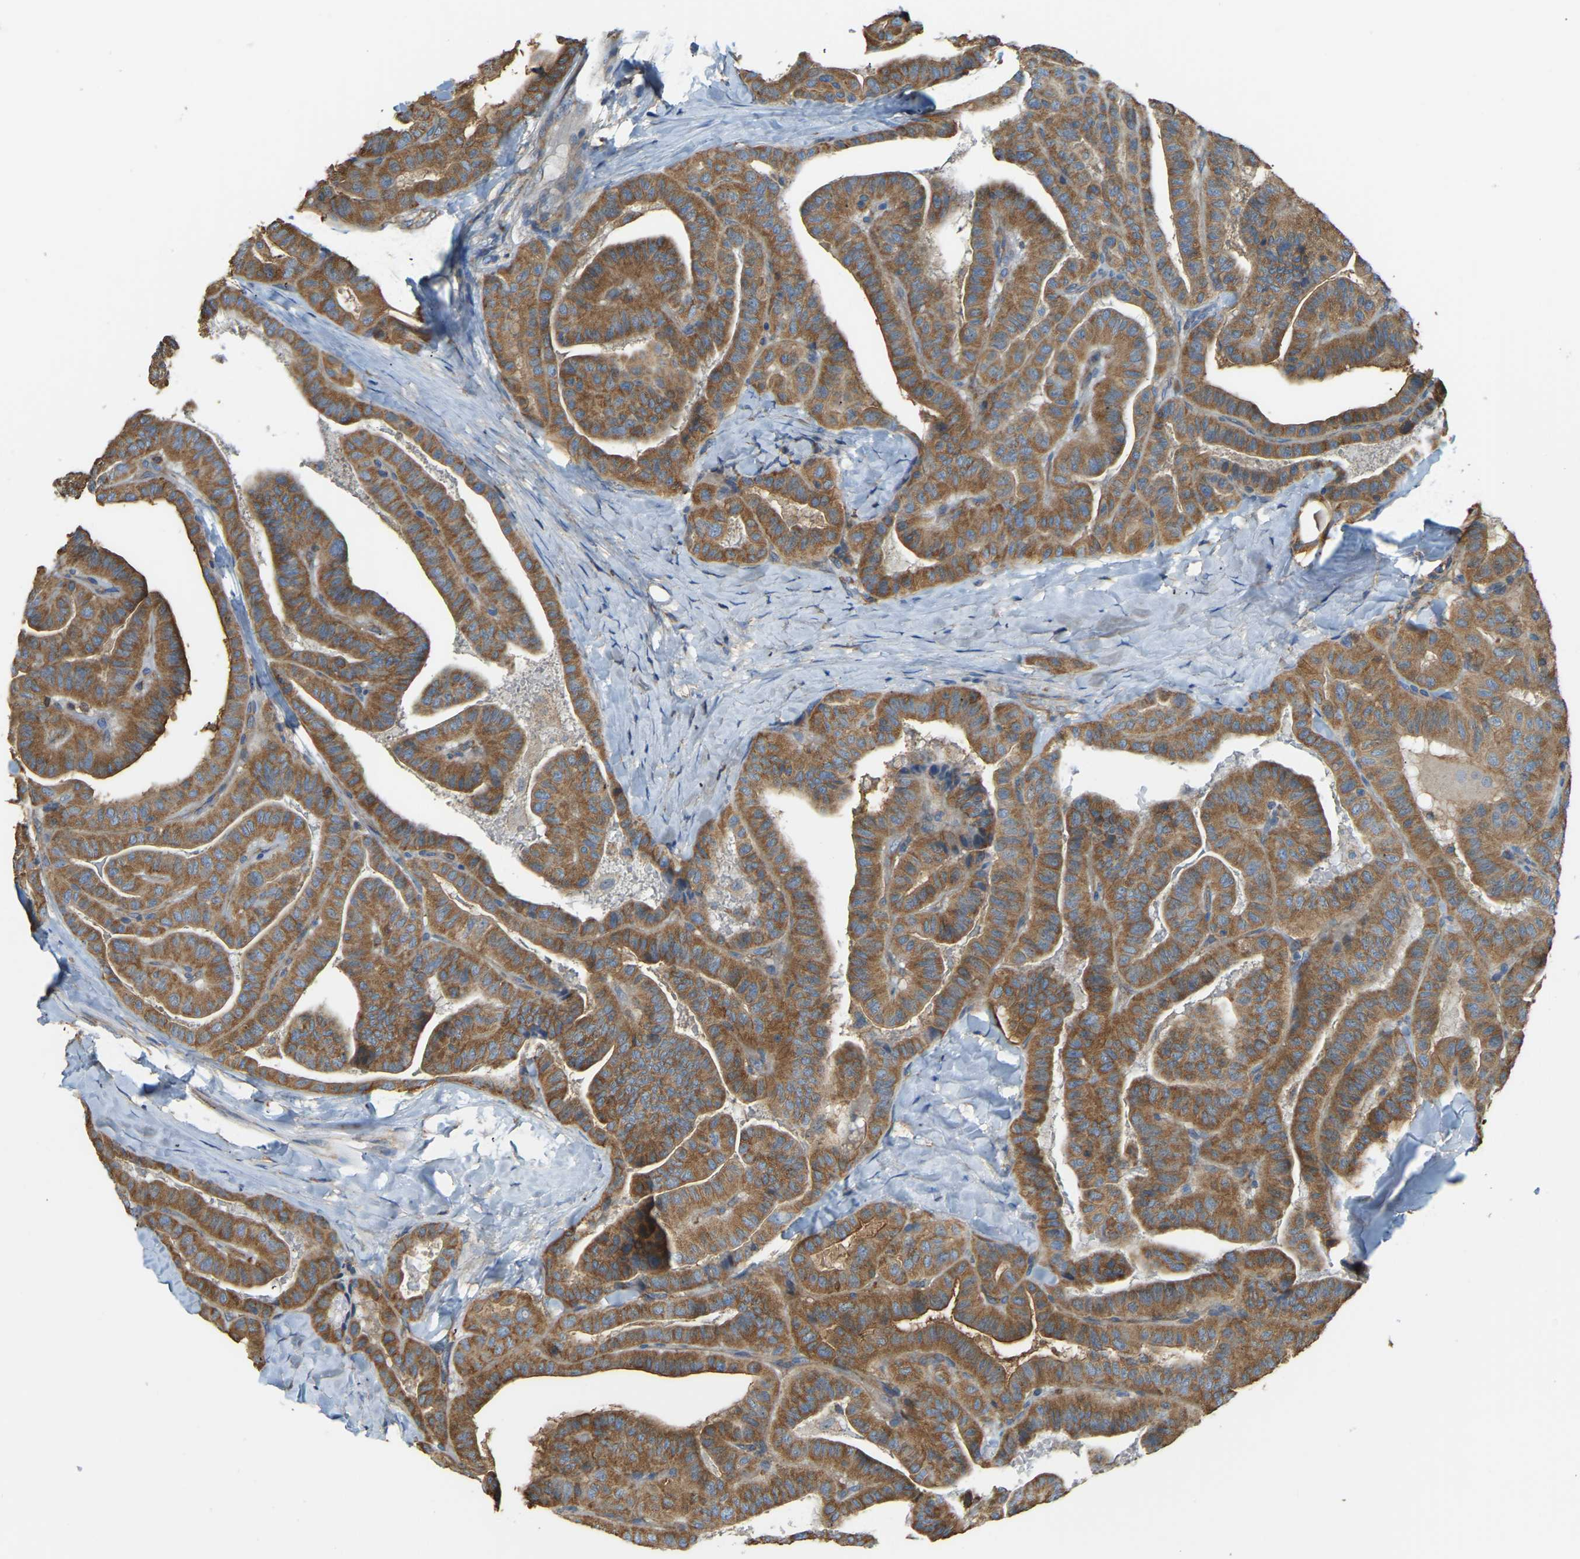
{"staining": {"intensity": "moderate", "quantity": ">75%", "location": "cytoplasmic/membranous"}, "tissue": "thyroid cancer", "cell_type": "Tumor cells", "image_type": "cancer", "snomed": [{"axis": "morphology", "description": "Papillary adenocarcinoma, NOS"}, {"axis": "topography", "description": "Thyroid gland"}], "caption": "Thyroid cancer stained for a protein (brown) shows moderate cytoplasmic/membranous positive positivity in approximately >75% of tumor cells.", "gene": "AHNAK", "patient": {"sex": "male", "age": 77}}